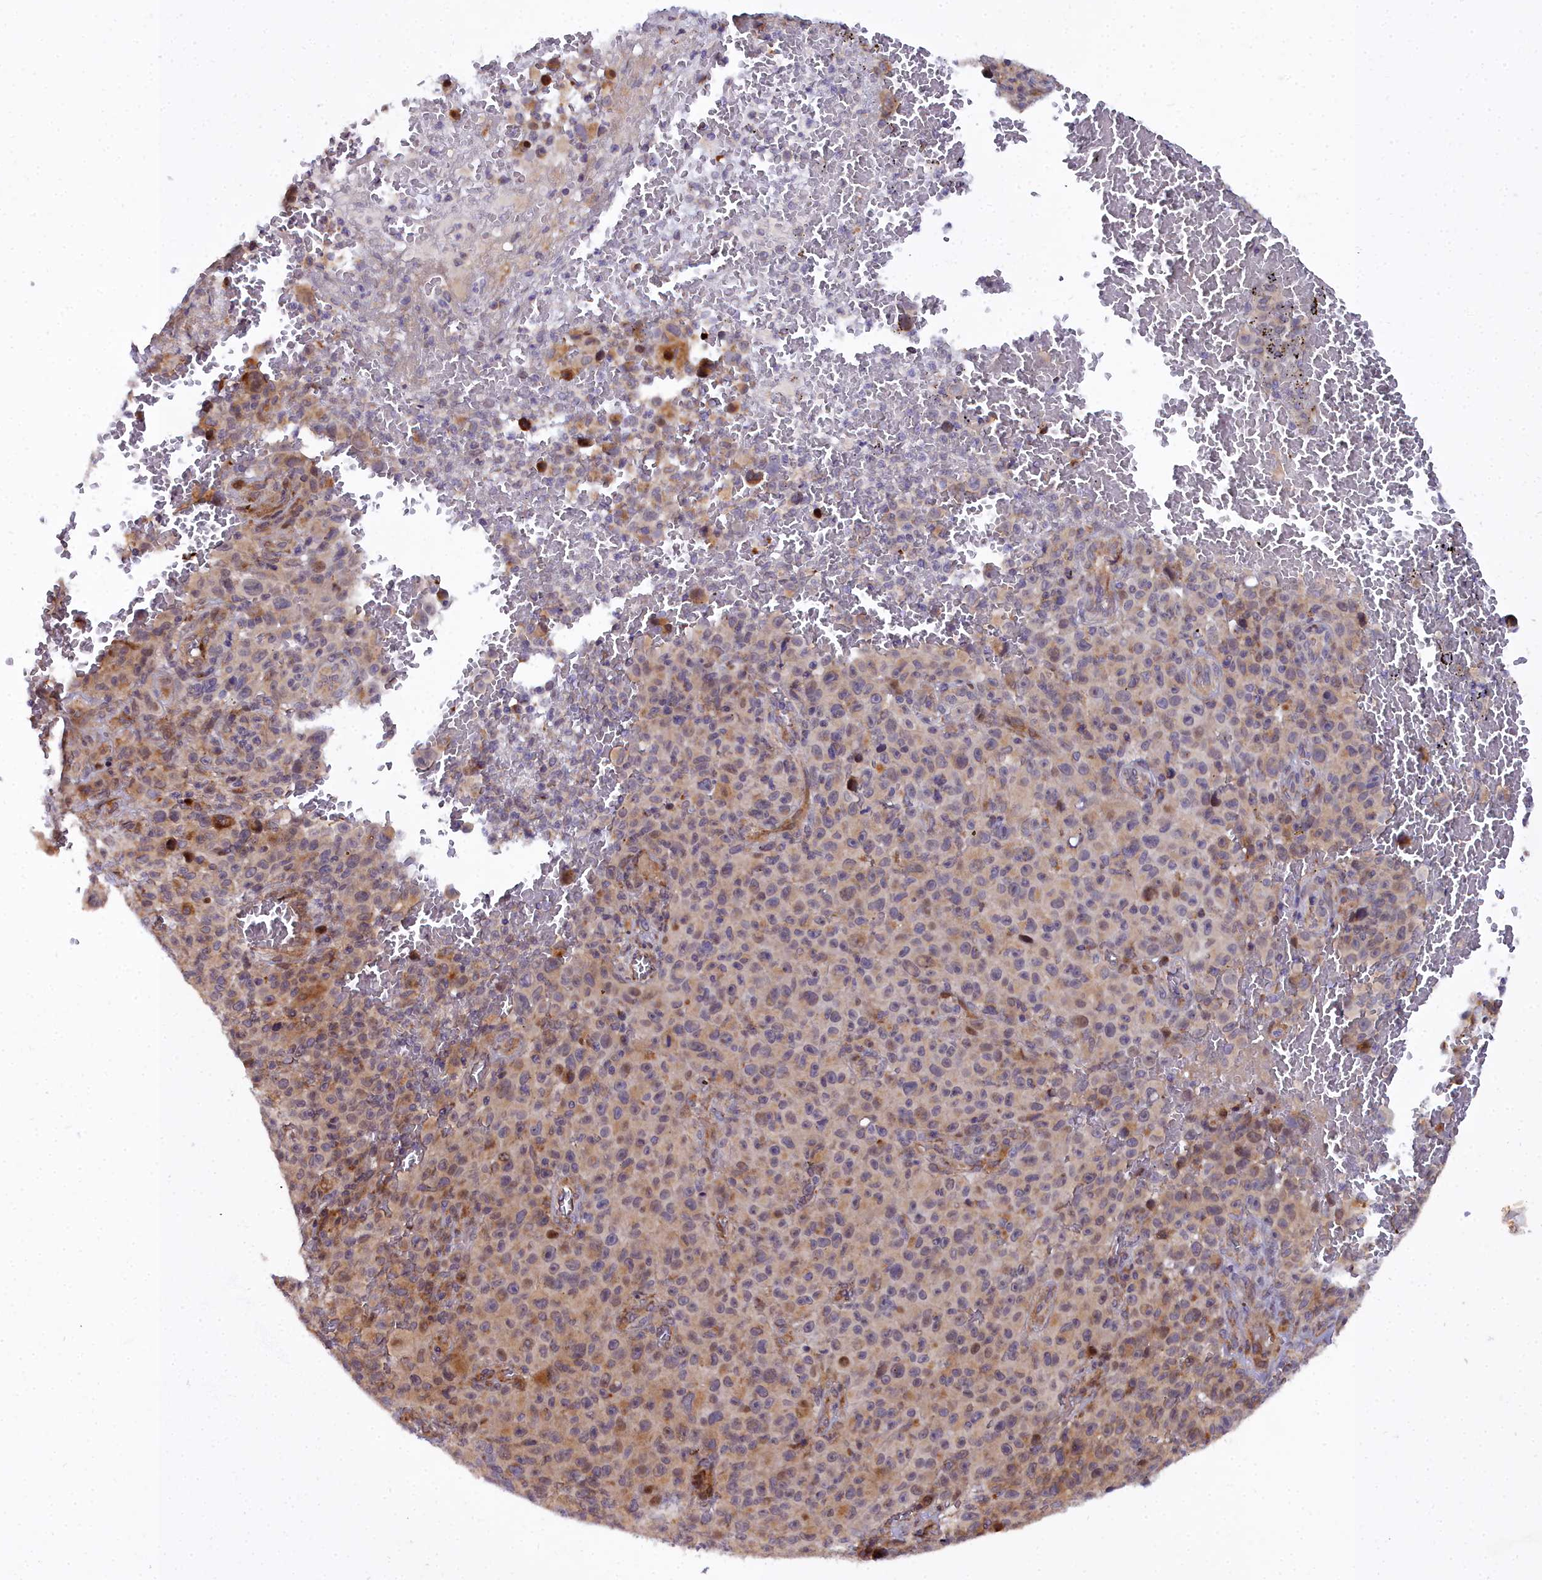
{"staining": {"intensity": "weak", "quantity": "25%-75%", "location": "cytoplasmic/membranous,nuclear"}, "tissue": "melanoma", "cell_type": "Tumor cells", "image_type": "cancer", "snomed": [{"axis": "morphology", "description": "Malignant melanoma, NOS"}, {"axis": "topography", "description": "Skin"}], "caption": "A high-resolution image shows immunohistochemistry staining of melanoma, which shows weak cytoplasmic/membranous and nuclear staining in about 25%-75% of tumor cells.", "gene": "MRPS11", "patient": {"sex": "female", "age": 82}}